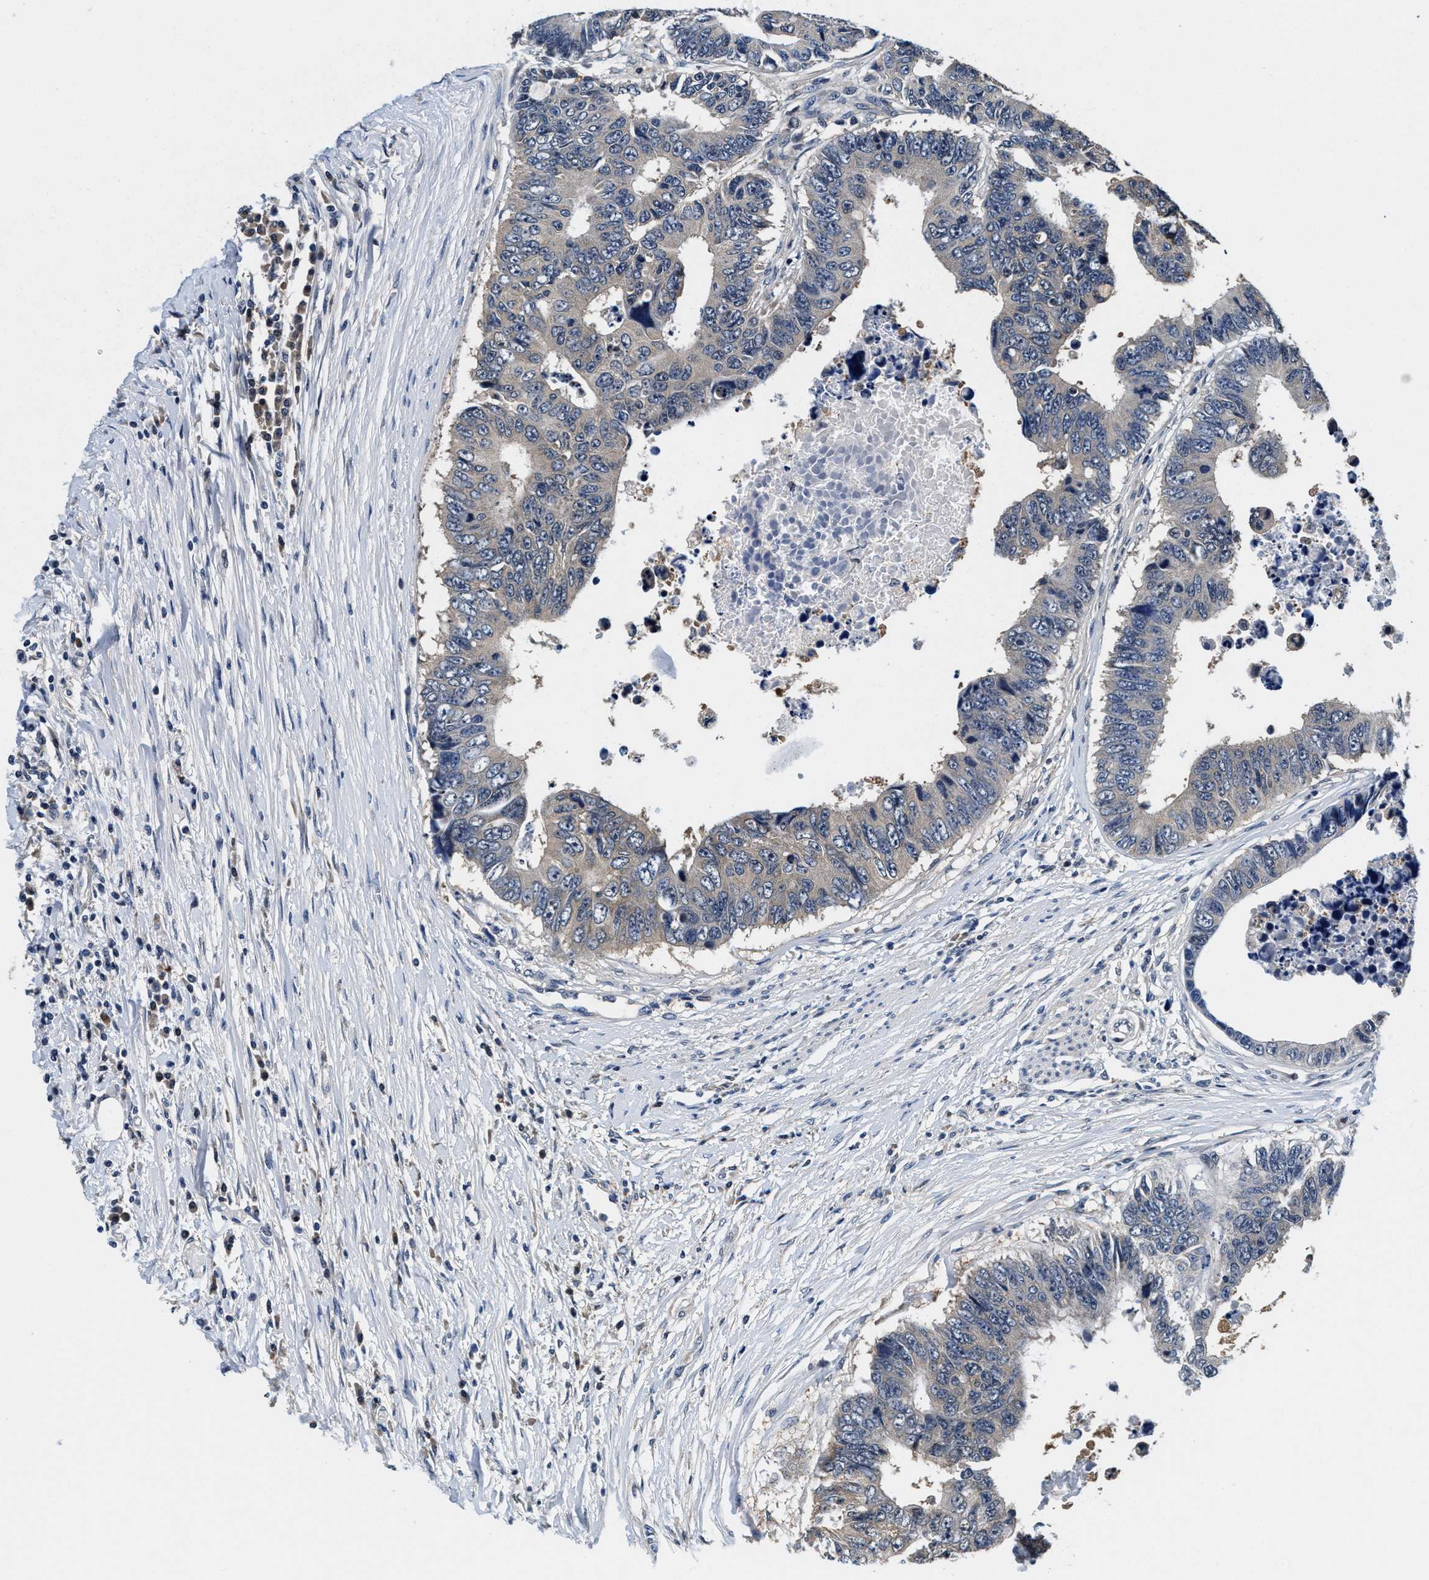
{"staining": {"intensity": "weak", "quantity": "<25%", "location": "cytoplasmic/membranous"}, "tissue": "colorectal cancer", "cell_type": "Tumor cells", "image_type": "cancer", "snomed": [{"axis": "morphology", "description": "Adenocarcinoma, NOS"}, {"axis": "topography", "description": "Rectum"}], "caption": "Adenocarcinoma (colorectal) stained for a protein using immunohistochemistry shows no staining tumor cells.", "gene": "PHPT1", "patient": {"sex": "male", "age": 84}}